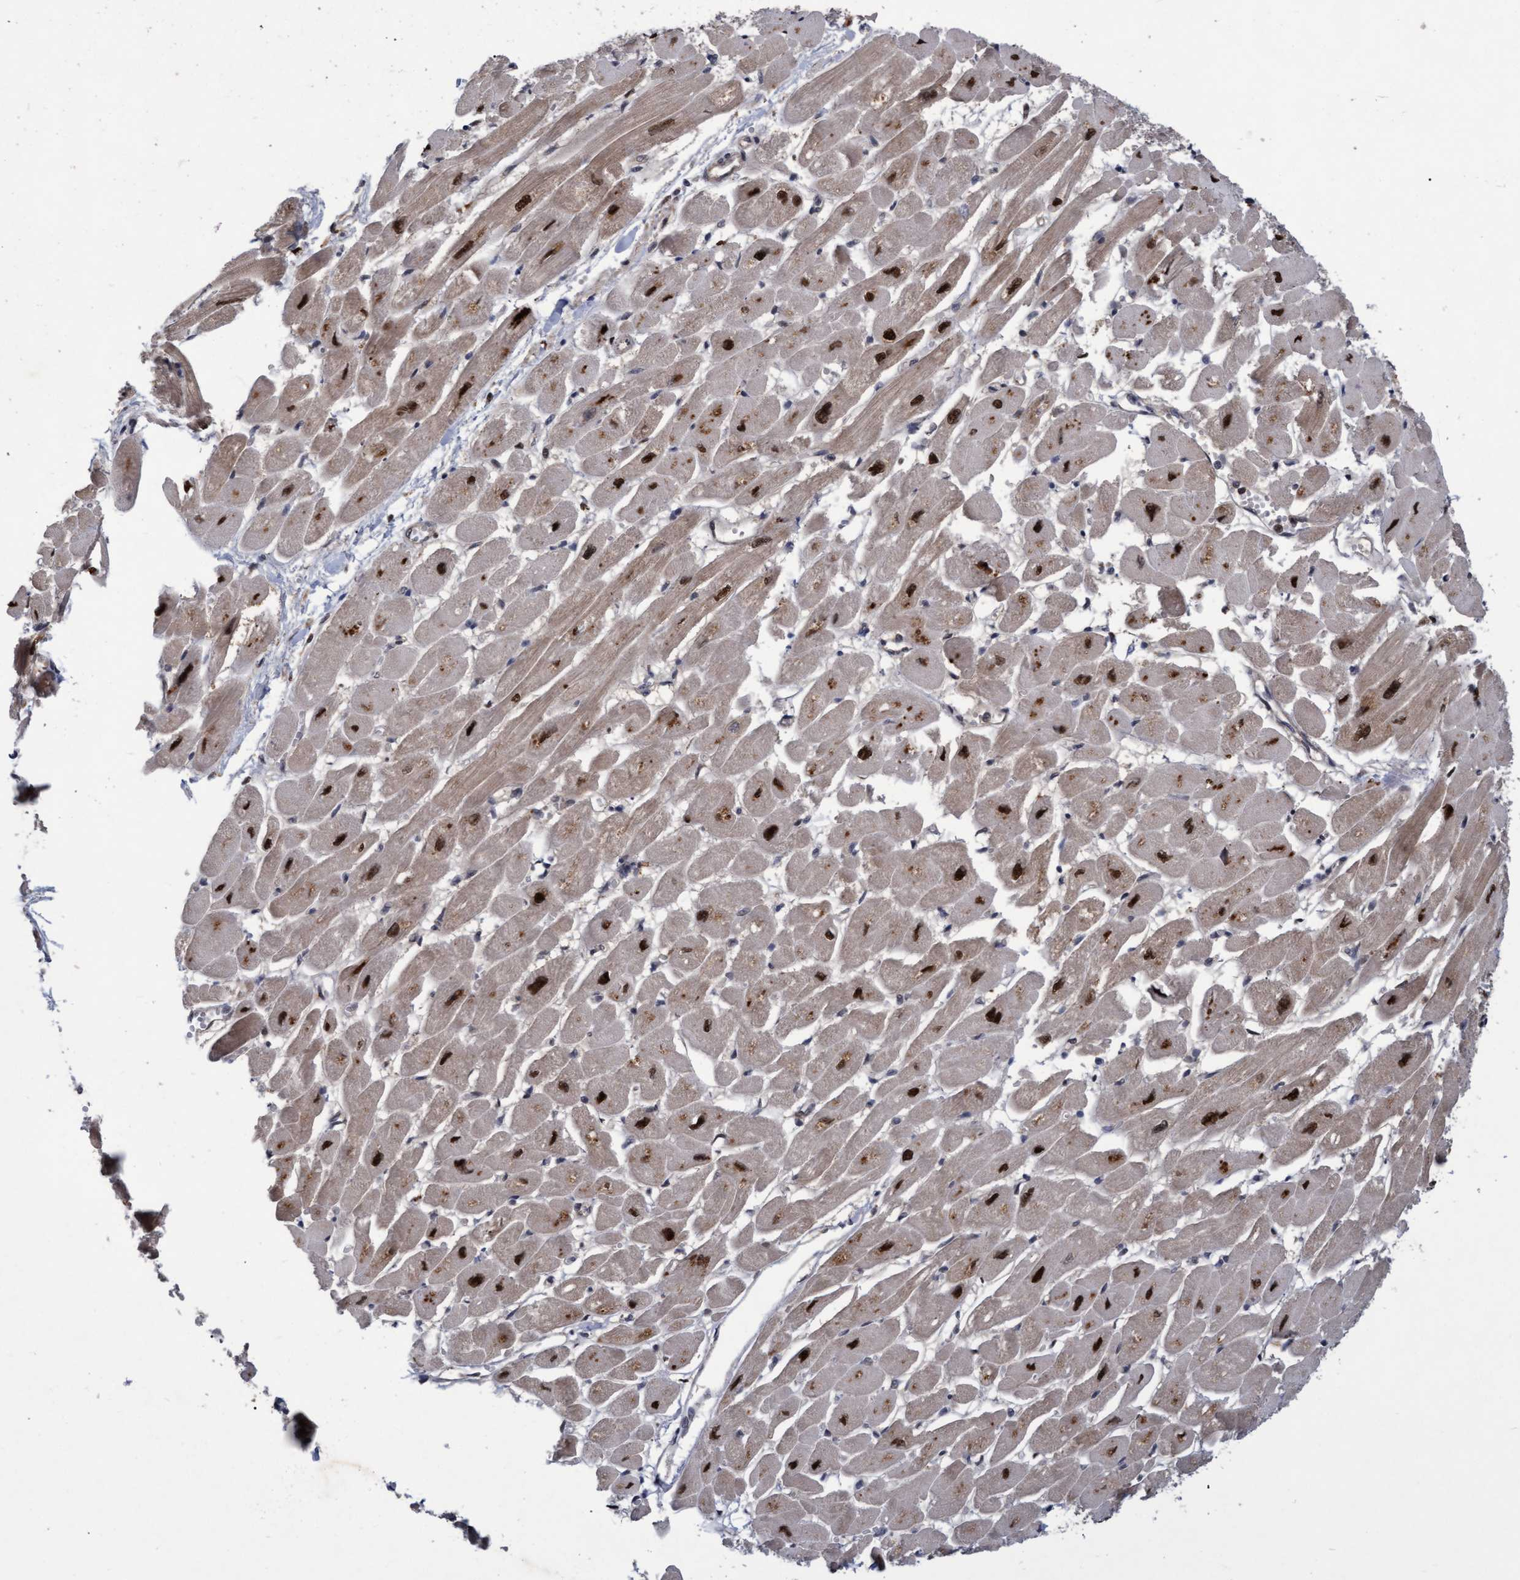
{"staining": {"intensity": "moderate", "quantity": ">75%", "location": "cytoplasmic/membranous,nuclear"}, "tissue": "heart muscle", "cell_type": "Cardiomyocytes", "image_type": "normal", "snomed": [{"axis": "morphology", "description": "Normal tissue, NOS"}, {"axis": "topography", "description": "Heart"}], "caption": "Immunohistochemical staining of benign heart muscle demonstrates medium levels of moderate cytoplasmic/membranous,nuclear expression in about >75% of cardiomyocytes. (IHC, brightfield microscopy, high magnification).", "gene": "PSMB6", "patient": {"sex": "female", "age": 54}}